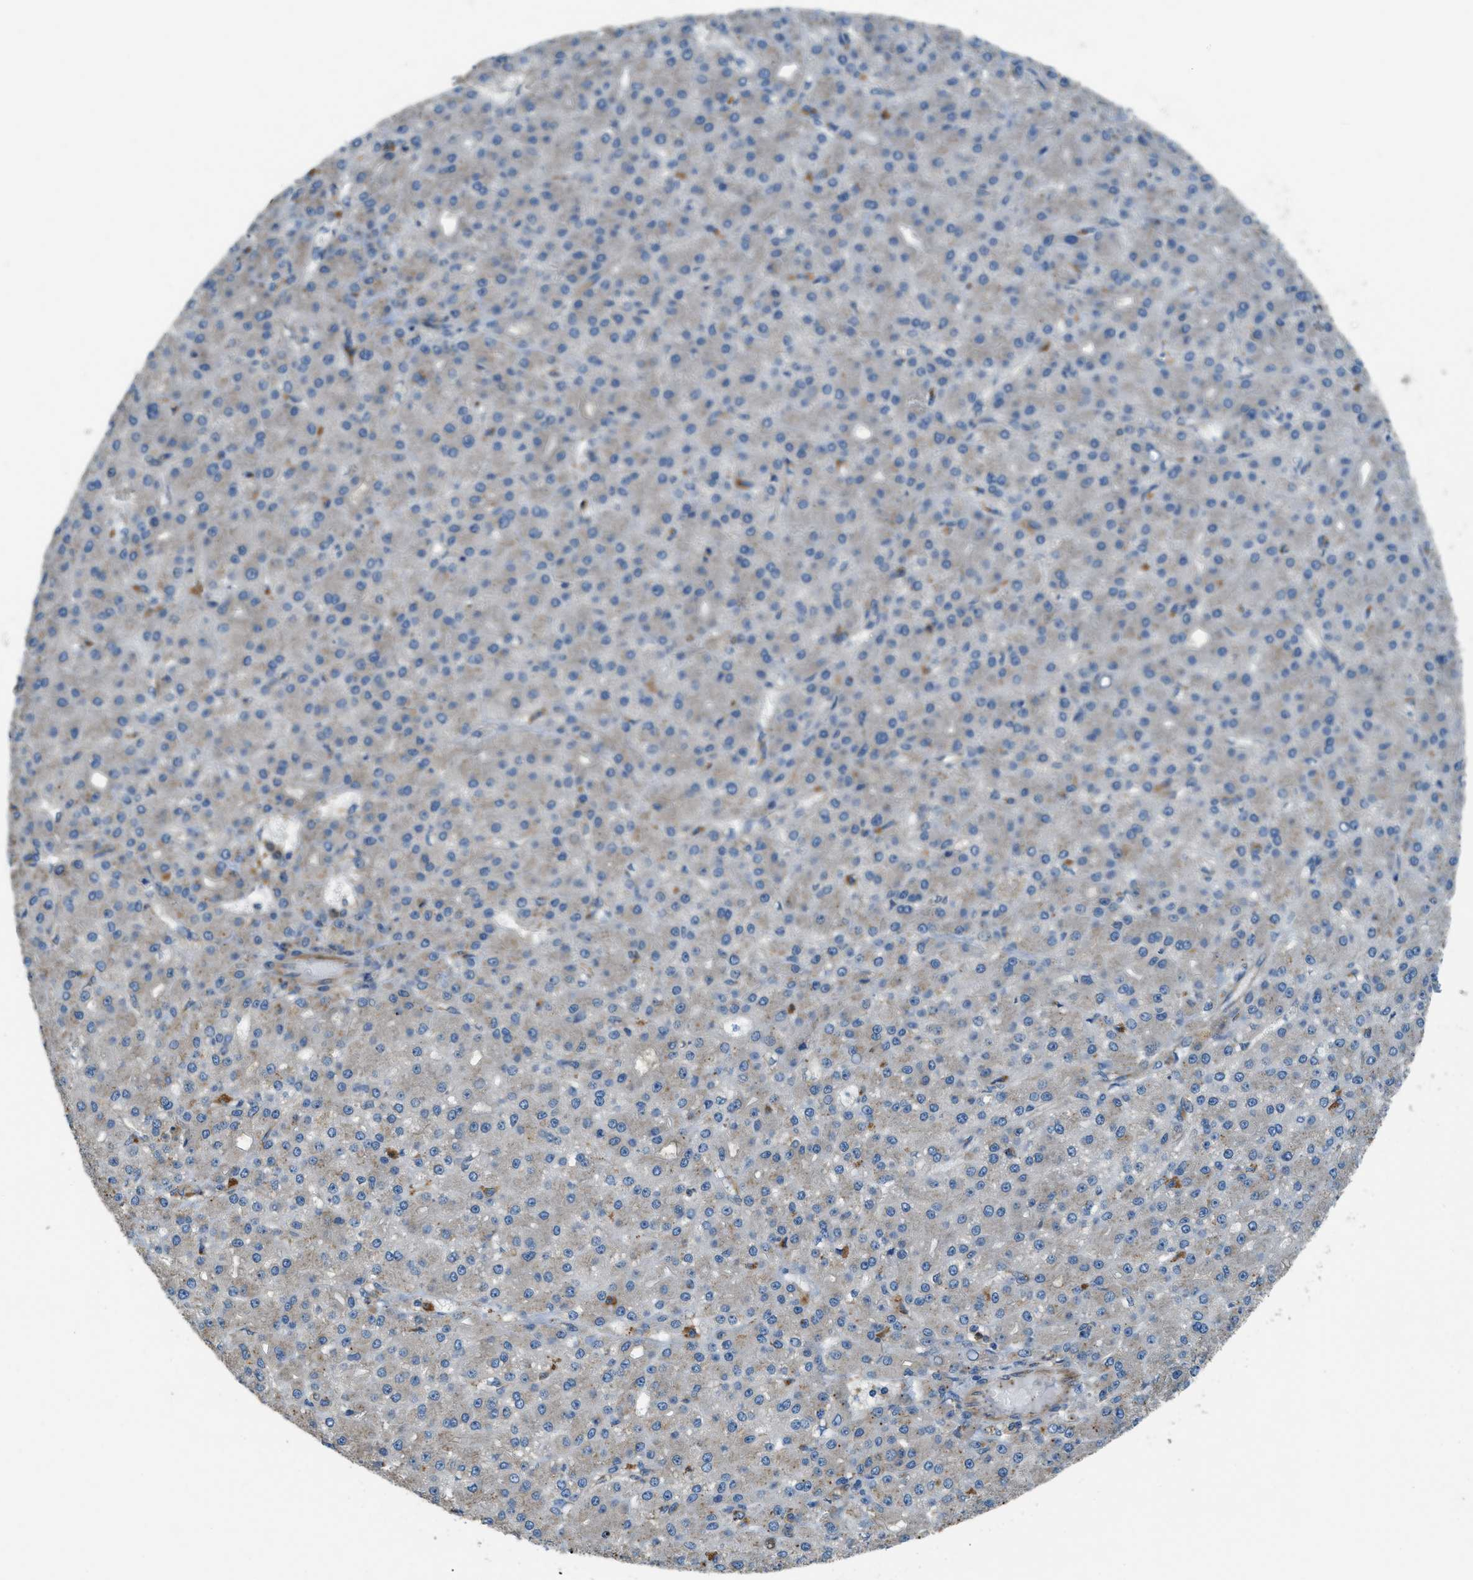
{"staining": {"intensity": "negative", "quantity": "none", "location": "none"}, "tissue": "liver cancer", "cell_type": "Tumor cells", "image_type": "cancer", "snomed": [{"axis": "morphology", "description": "Carcinoma, Hepatocellular, NOS"}, {"axis": "topography", "description": "Liver"}], "caption": "Protein analysis of hepatocellular carcinoma (liver) demonstrates no significant positivity in tumor cells. (DAB immunohistochemistry (IHC) with hematoxylin counter stain).", "gene": "GIMAP8", "patient": {"sex": "male", "age": 67}}